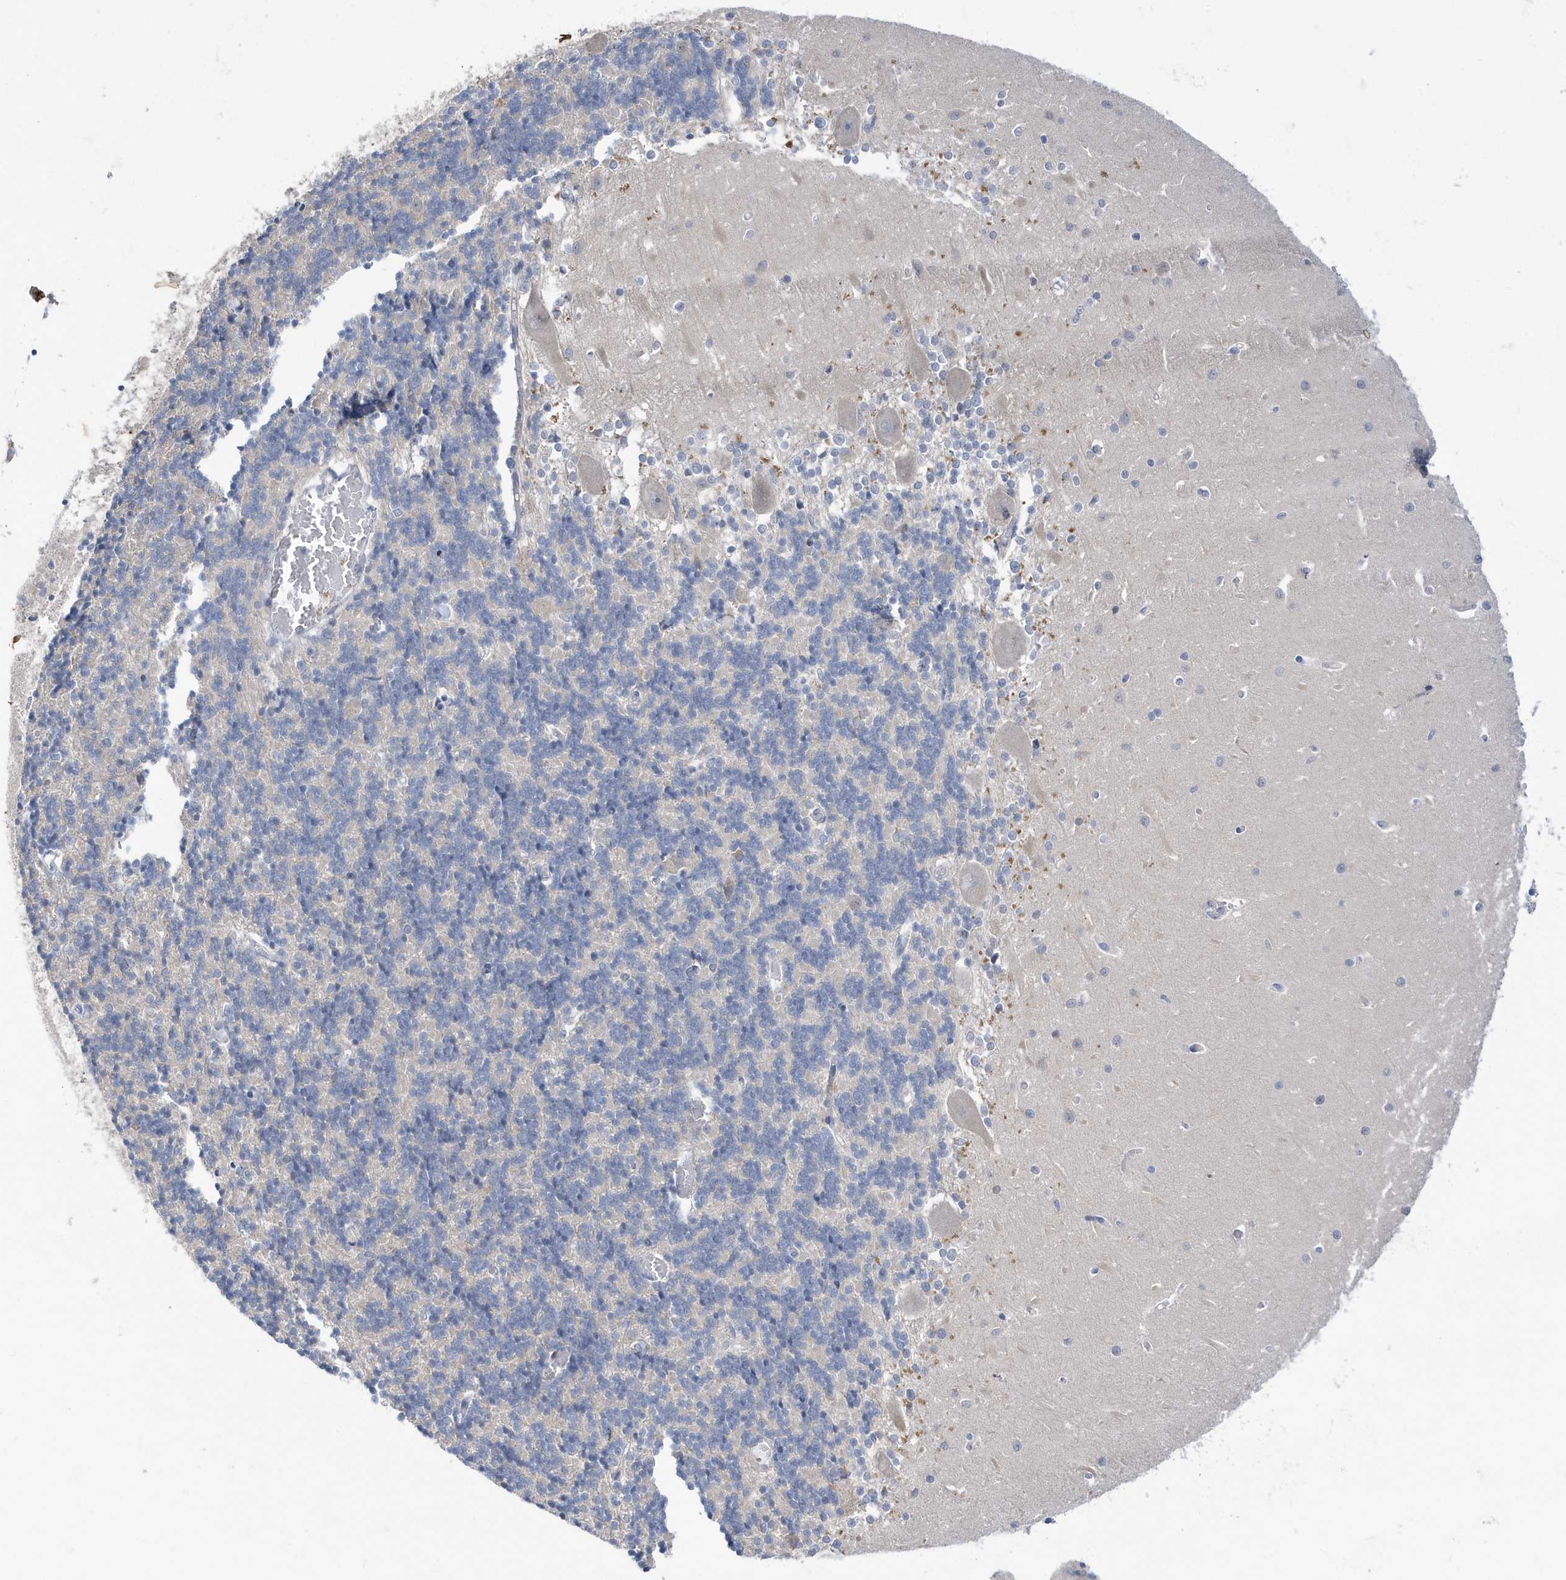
{"staining": {"intensity": "negative", "quantity": "none", "location": "none"}, "tissue": "cerebellum", "cell_type": "Cells in granular layer", "image_type": "normal", "snomed": [{"axis": "morphology", "description": "Normal tissue, NOS"}, {"axis": "topography", "description": "Cerebellum"}], "caption": "This is an immunohistochemistry histopathology image of benign human cerebellum. There is no staining in cells in granular layer.", "gene": "ZNF654", "patient": {"sex": "male", "age": 37}}